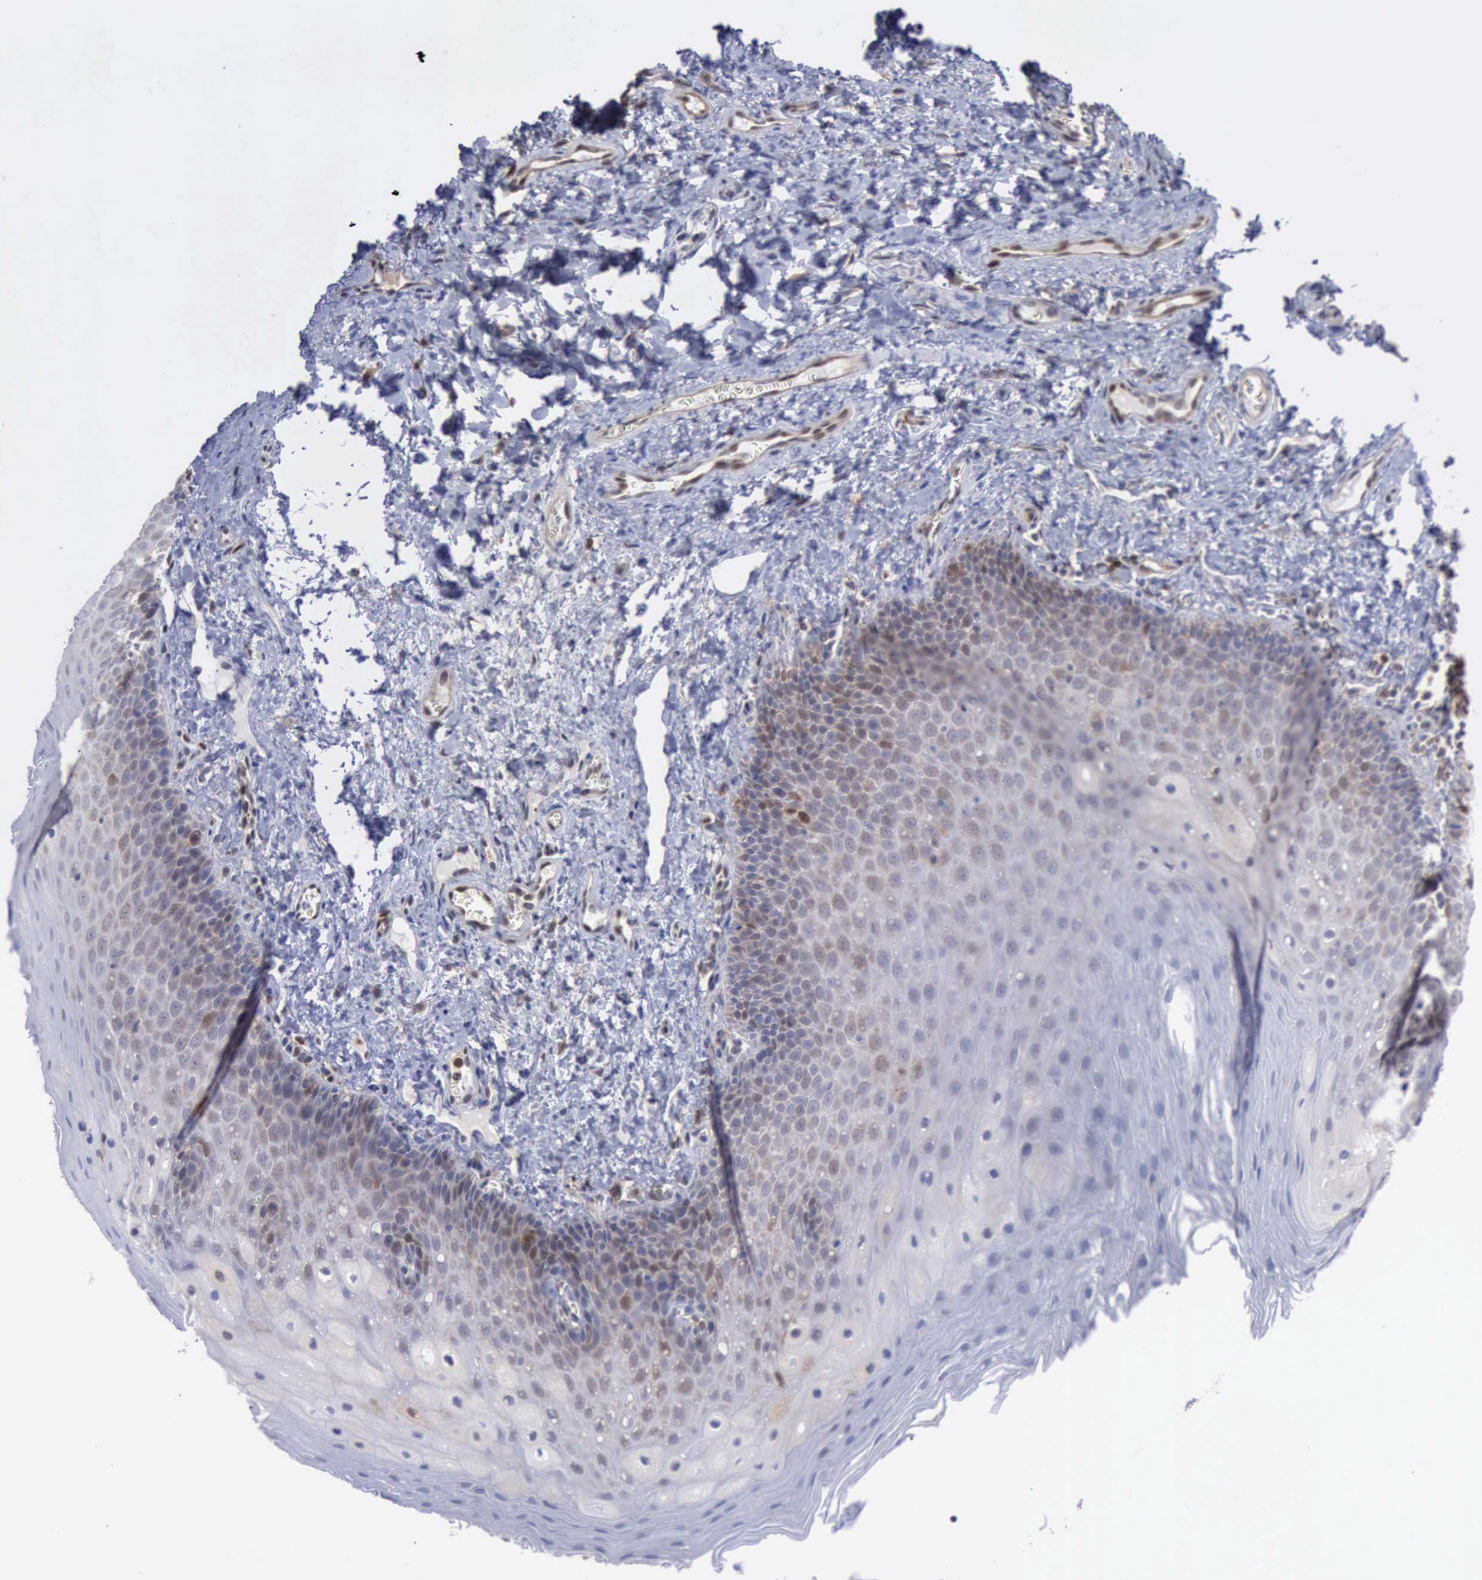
{"staining": {"intensity": "moderate", "quantity": ">75%", "location": "cytoplasmic/membranous,nuclear"}, "tissue": "oral mucosa", "cell_type": "Squamous epithelial cells", "image_type": "normal", "snomed": [{"axis": "morphology", "description": "Normal tissue, NOS"}, {"axis": "topography", "description": "Oral tissue"}], "caption": "Moderate cytoplasmic/membranous,nuclear positivity for a protein is identified in approximately >75% of squamous epithelial cells of benign oral mucosa using immunohistochemistry (IHC).", "gene": "STAT1", "patient": {"sex": "male", "age": 20}}